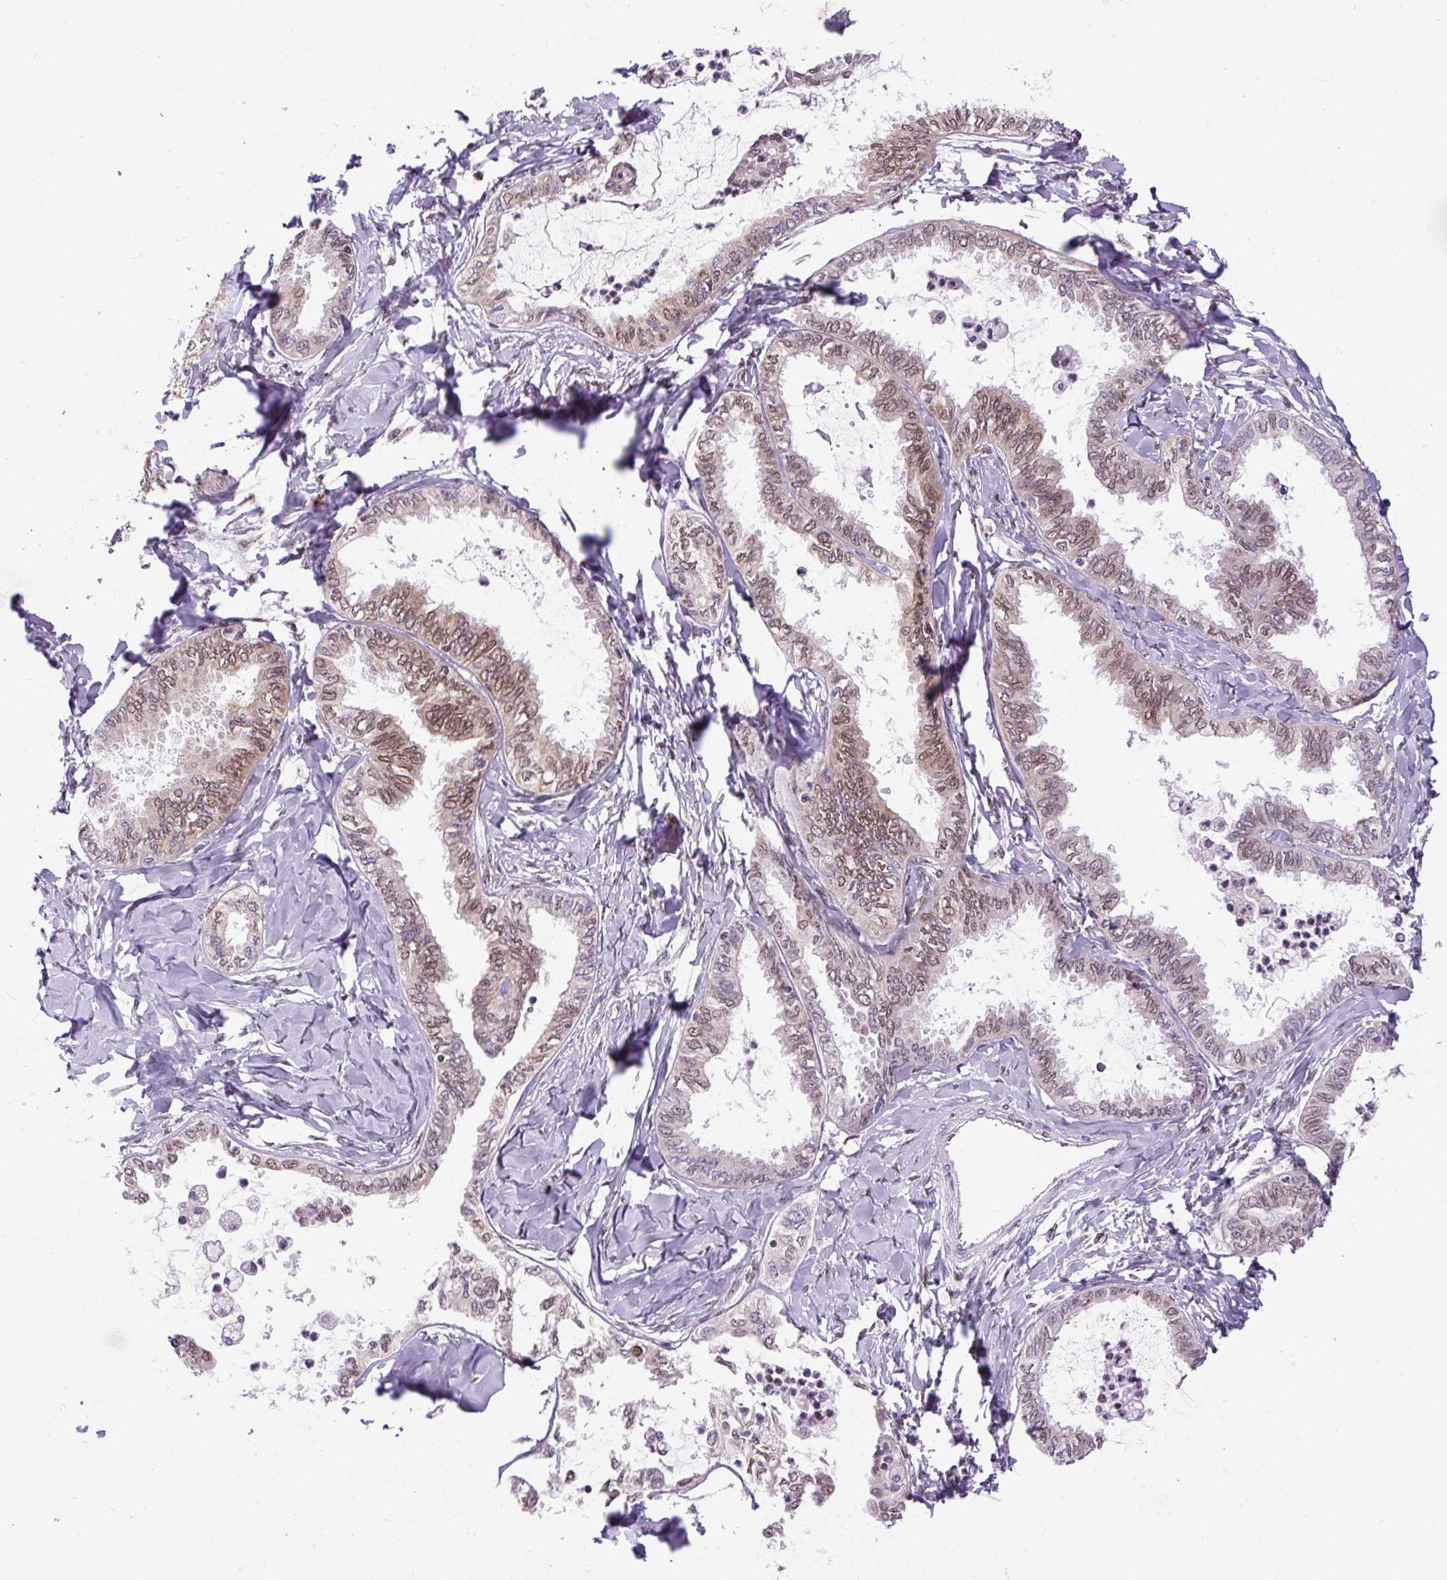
{"staining": {"intensity": "moderate", "quantity": ">75%", "location": "nuclear"}, "tissue": "ovarian cancer", "cell_type": "Tumor cells", "image_type": "cancer", "snomed": [{"axis": "morphology", "description": "Carcinoma, endometroid"}, {"axis": "topography", "description": "Ovary"}], "caption": "Immunohistochemical staining of human endometroid carcinoma (ovarian) exhibits medium levels of moderate nuclear expression in about >75% of tumor cells.", "gene": "ZNF672", "patient": {"sex": "female", "age": 70}}